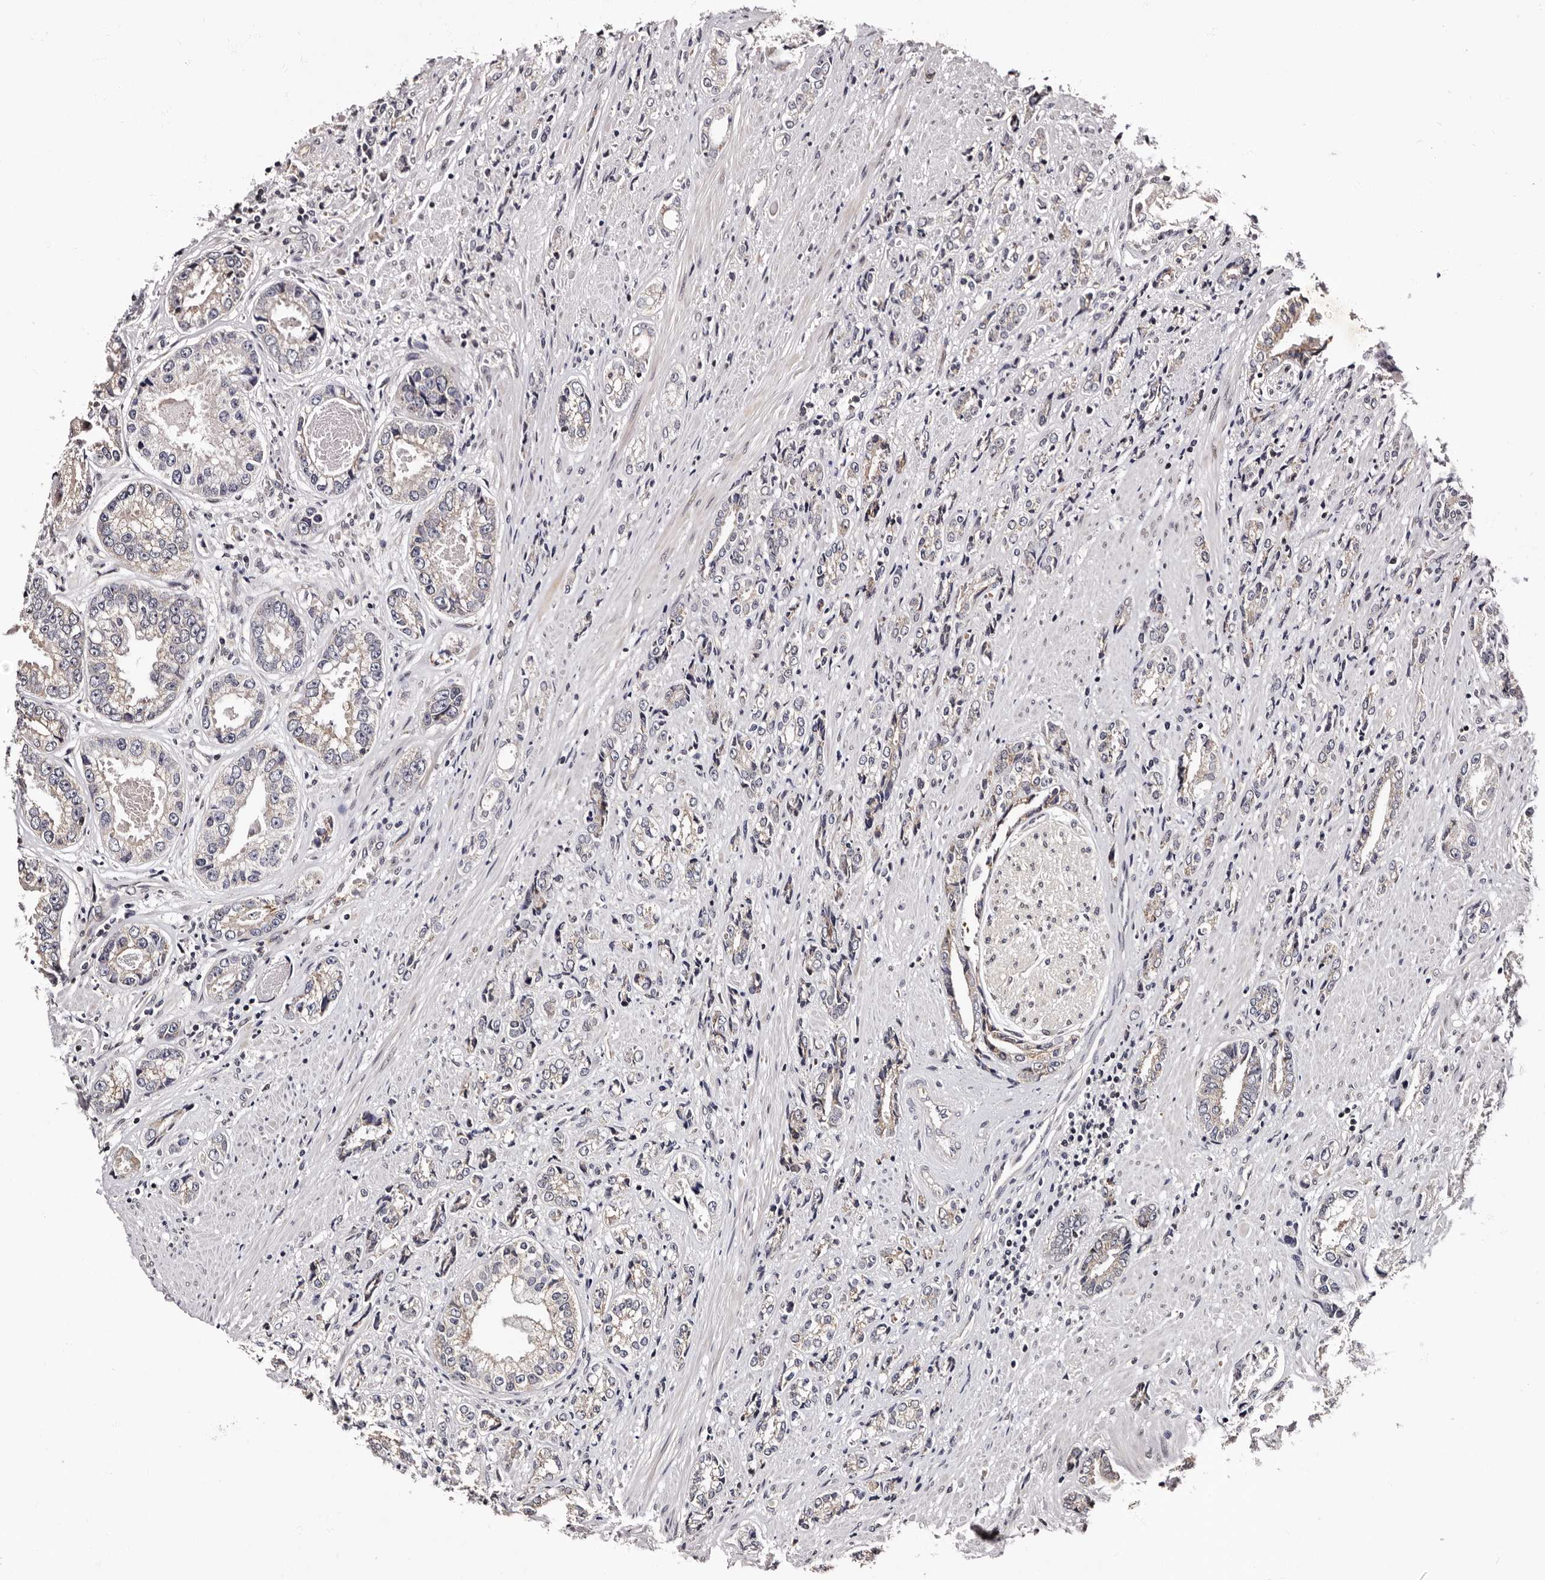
{"staining": {"intensity": "negative", "quantity": "none", "location": "none"}, "tissue": "prostate cancer", "cell_type": "Tumor cells", "image_type": "cancer", "snomed": [{"axis": "morphology", "description": "Adenocarcinoma, High grade"}, {"axis": "topography", "description": "Prostate"}], "caption": "Tumor cells show no significant staining in prostate adenocarcinoma (high-grade).", "gene": "GLRX3", "patient": {"sex": "male", "age": 61}}